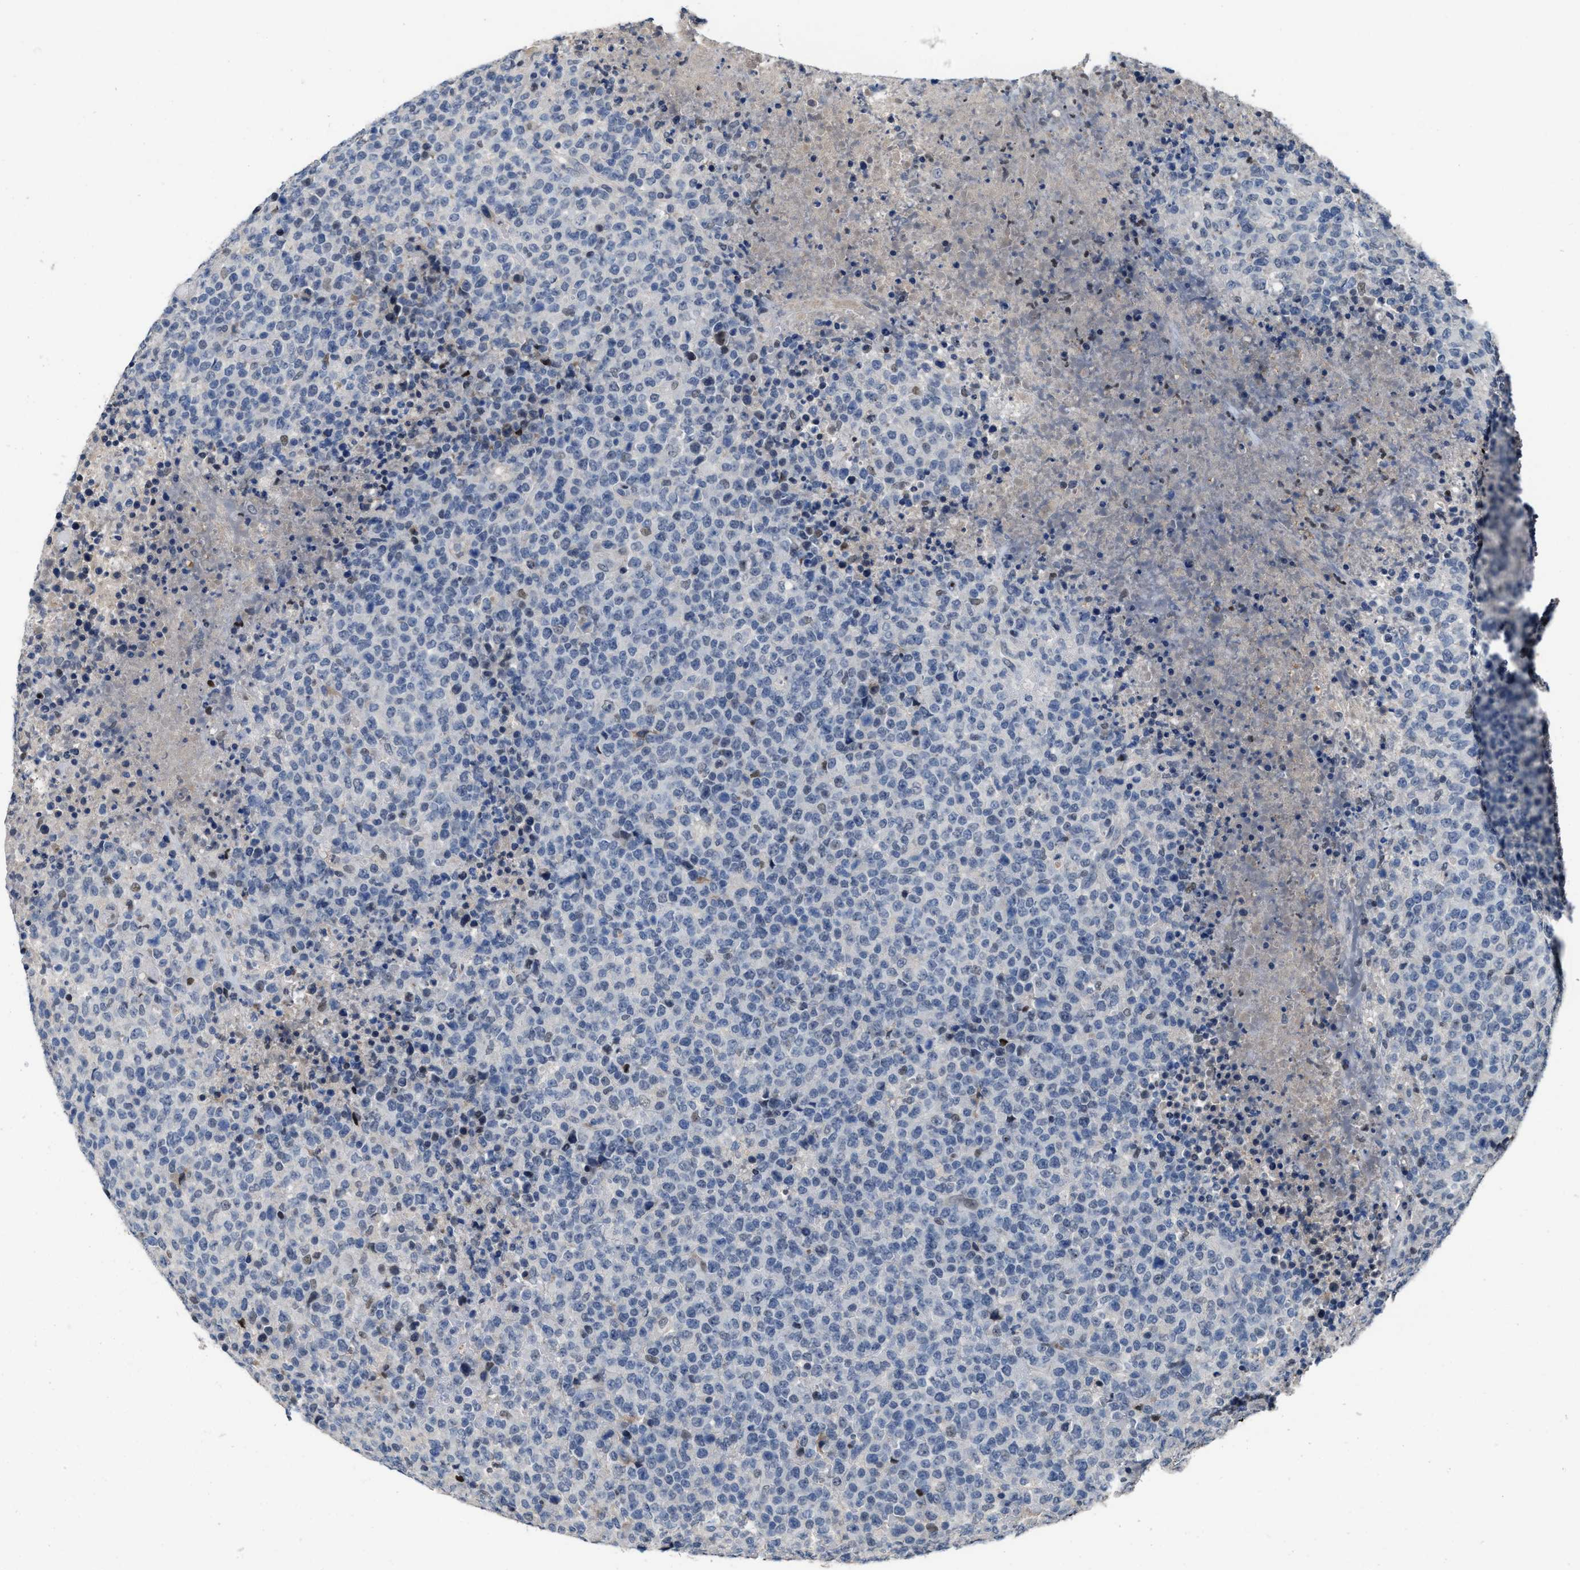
{"staining": {"intensity": "negative", "quantity": "none", "location": "none"}, "tissue": "lymphoma", "cell_type": "Tumor cells", "image_type": "cancer", "snomed": [{"axis": "morphology", "description": "Malignant lymphoma, non-Hodgkin's type, High grade"}, {"axis": "topography", "description": "Lymph node"}], "caption": "Immunohistochemistry (IHC) of malignant lymphoma, non-Hodgkin's type (high-grade) displays no expression in tumor cells.", "gene": "ZNF20", "patient": {"sex": "male", "age": 13}}